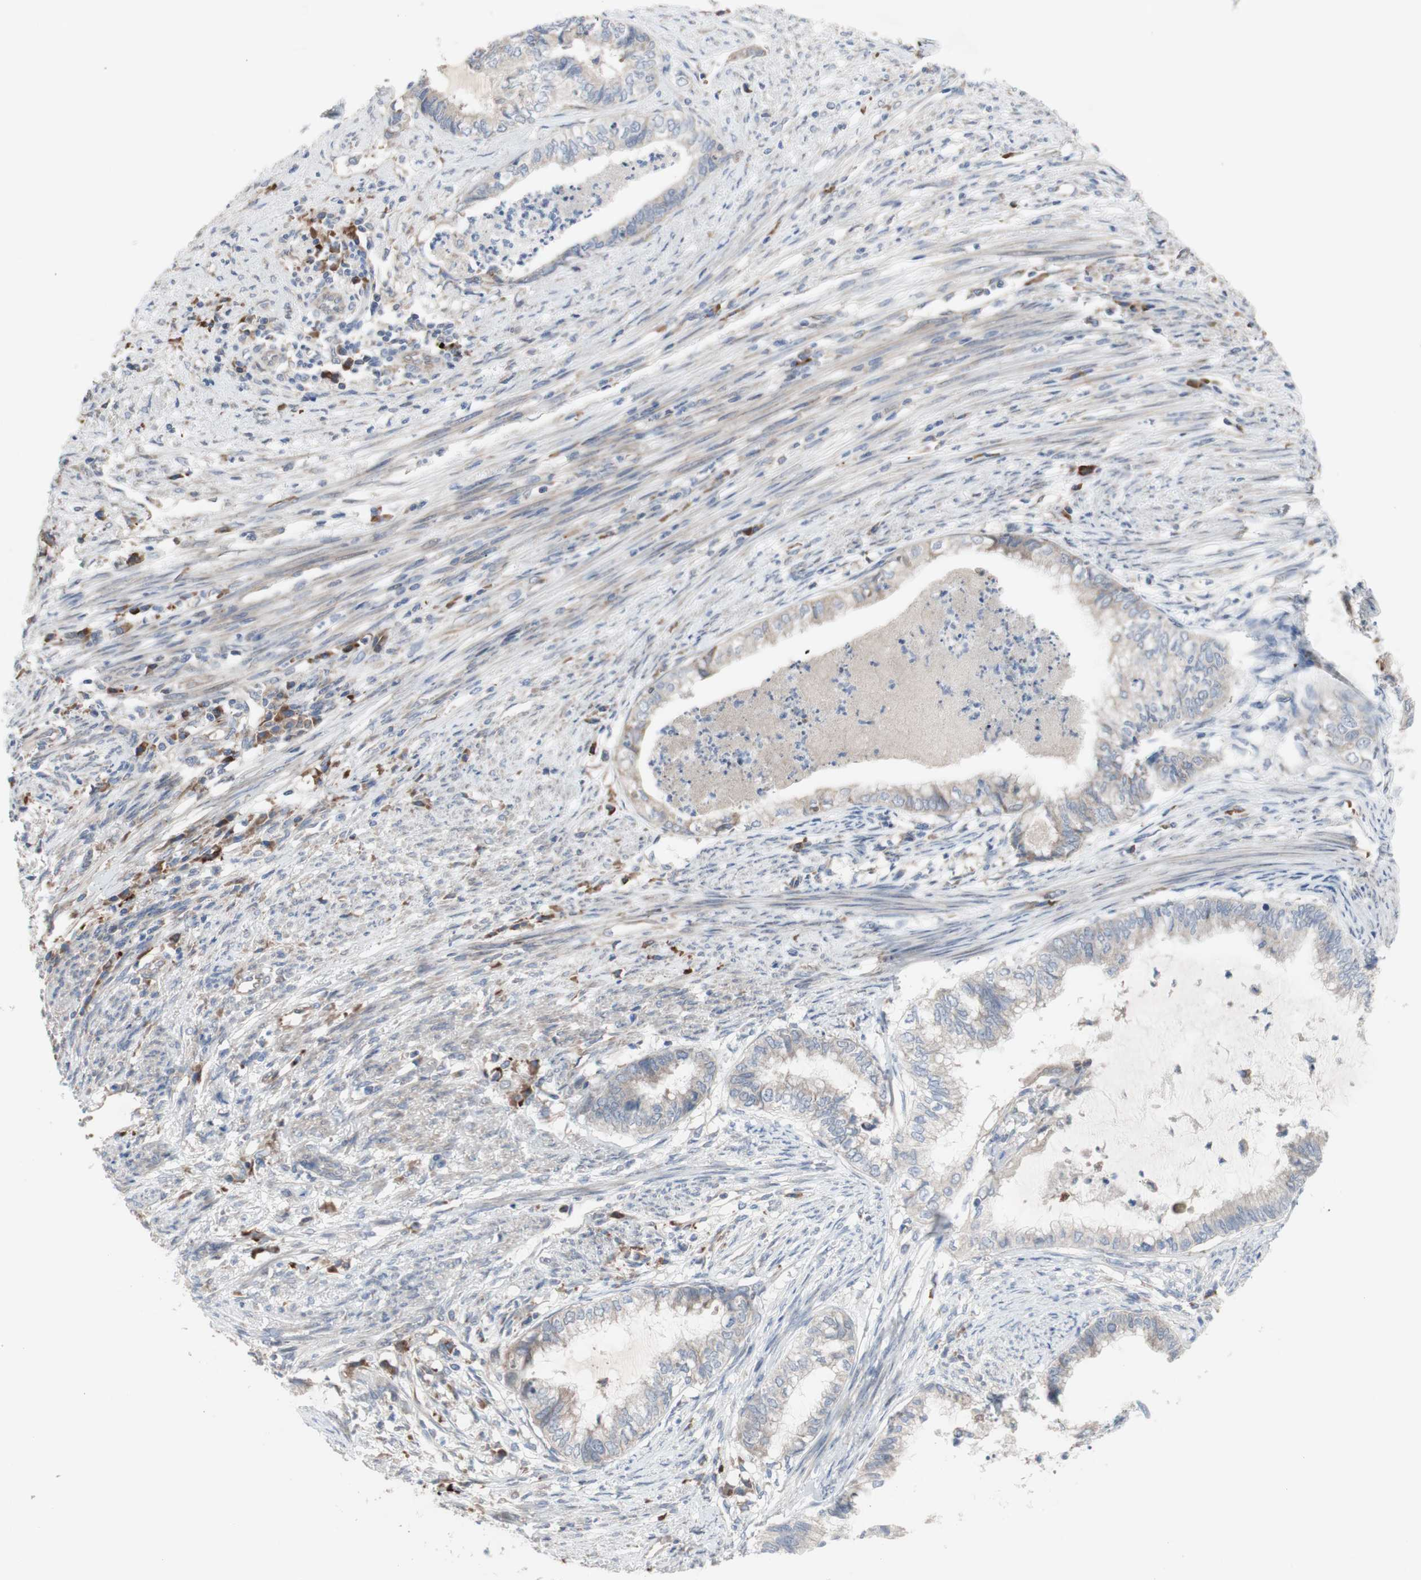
{"staining": {"intensity": "weak", "quantity": ">75%", "location": "cytoplasmic/membranous"}, "tissue": "endometrial cancer", "cell_type": "Tumor cells", "image_type": "cancer", "snomed": [{"axis": "morphology", "description": "Adenocarcinoma, NOS"}, {"axis": "topography", "description": "Endometrium"}], "caption": "Weak cytoplasmic/membranous protein staining is appreciated in approximately >75% of tumor cells in adenocarcinoma (endometrial). The staining was performed using DAB, with brown indicating positive protein expression. Nuclei are stained blue with hematoxylin.", "gene": "TTC14", "patient": {"sex": "female", "age": 79}}